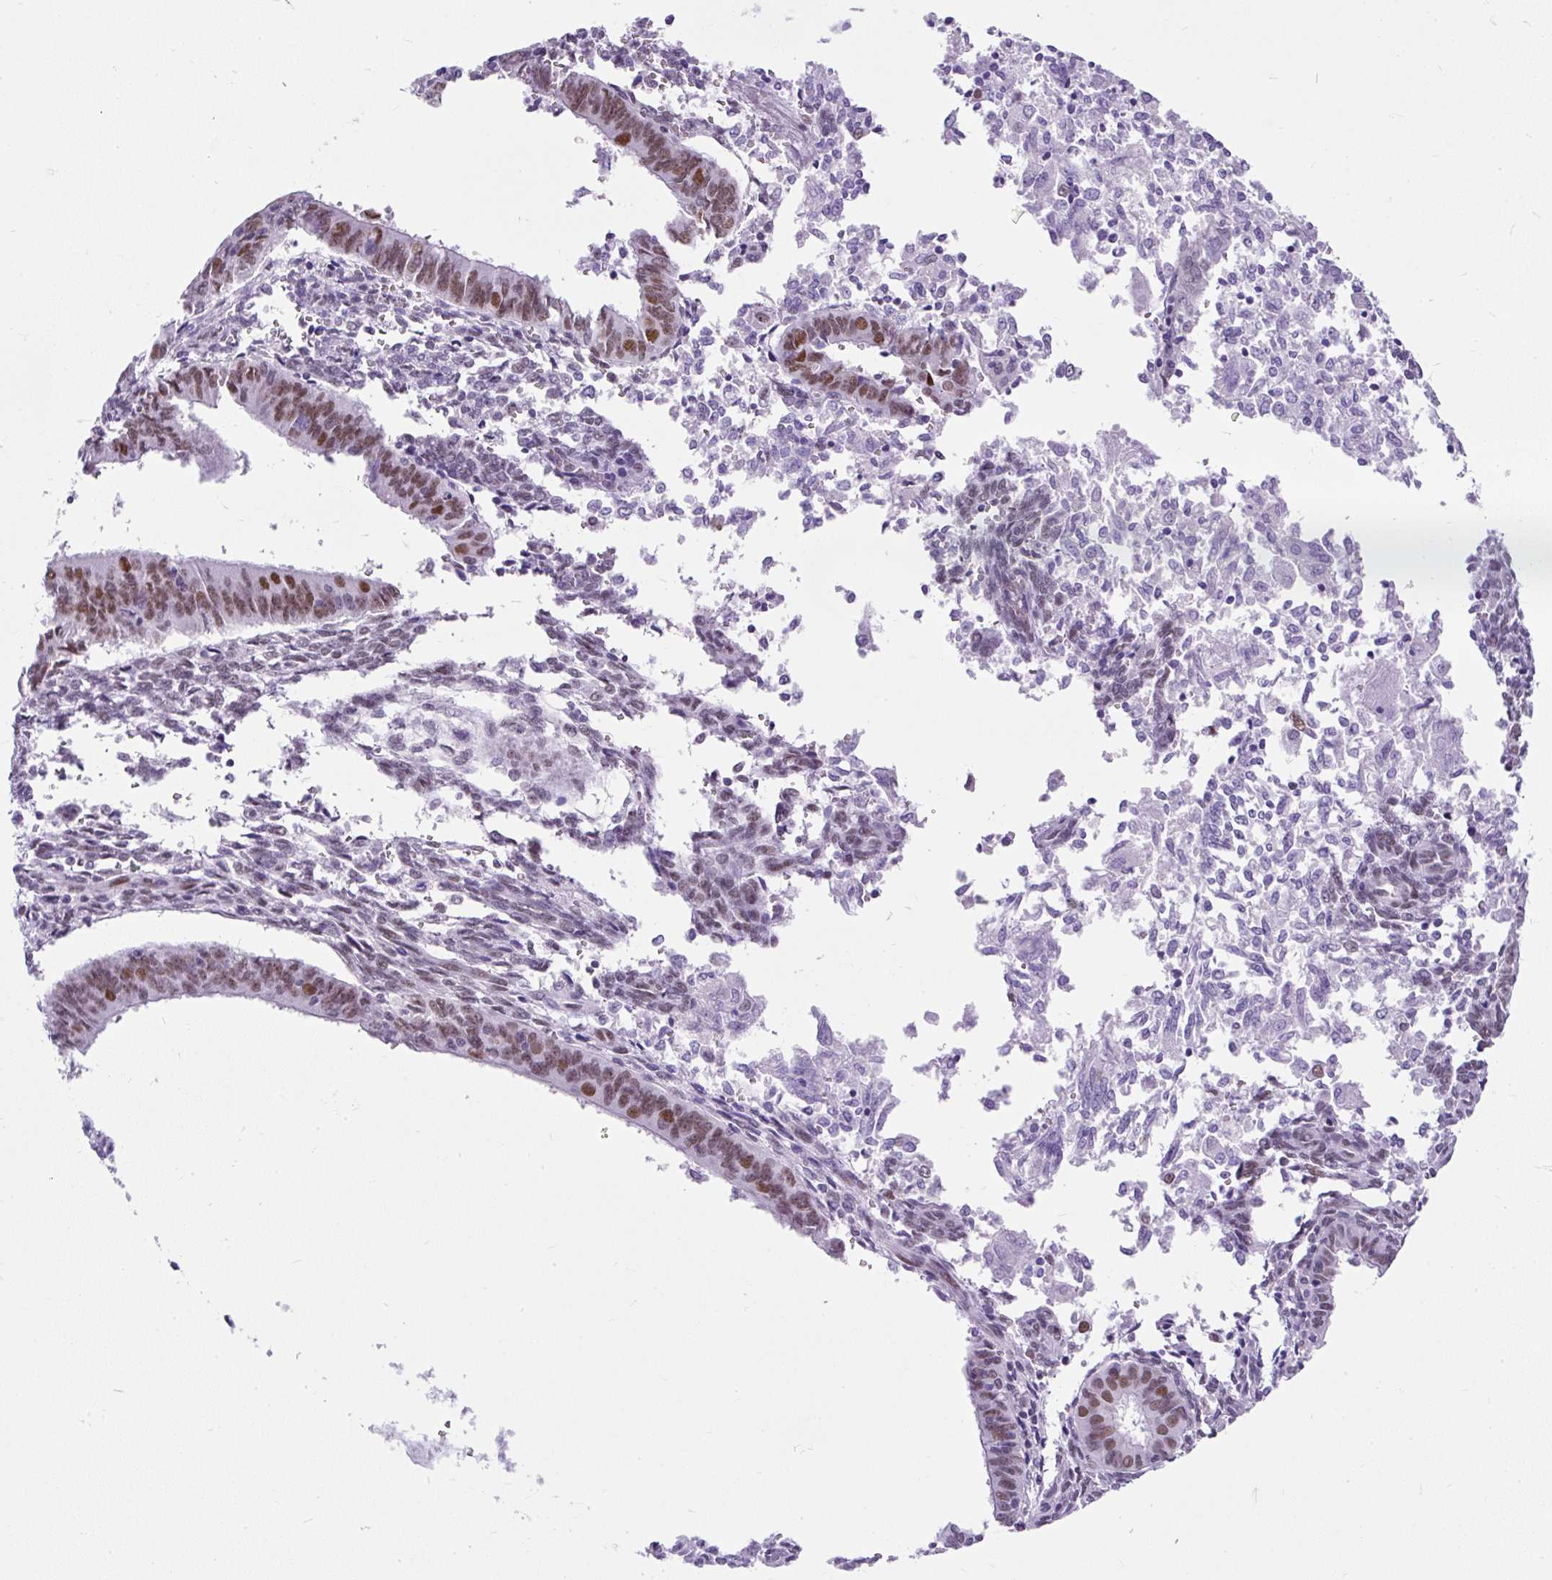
{"staining": {"intensity": "moderate", "quantity": "25%-75%", "location": "nuclear"}, "tissue": "endometrial cancer", "cell_type": "Tumor cells", "image_type": "cancer", "snomed": [{"axis": "morphology", "description": "Adenocarcinoma, NOS"}, {"axis": "topography", "description": "Endometrium"}], "caption": "This is a micrograph of immunohistochemistry (IHC) staining of endometrial adenocarcinoma, which shows moderate expression in the nuclear of tumor cells.", "gene": "PLCXD2", "patient": {"sex": "female", "age": 50}}